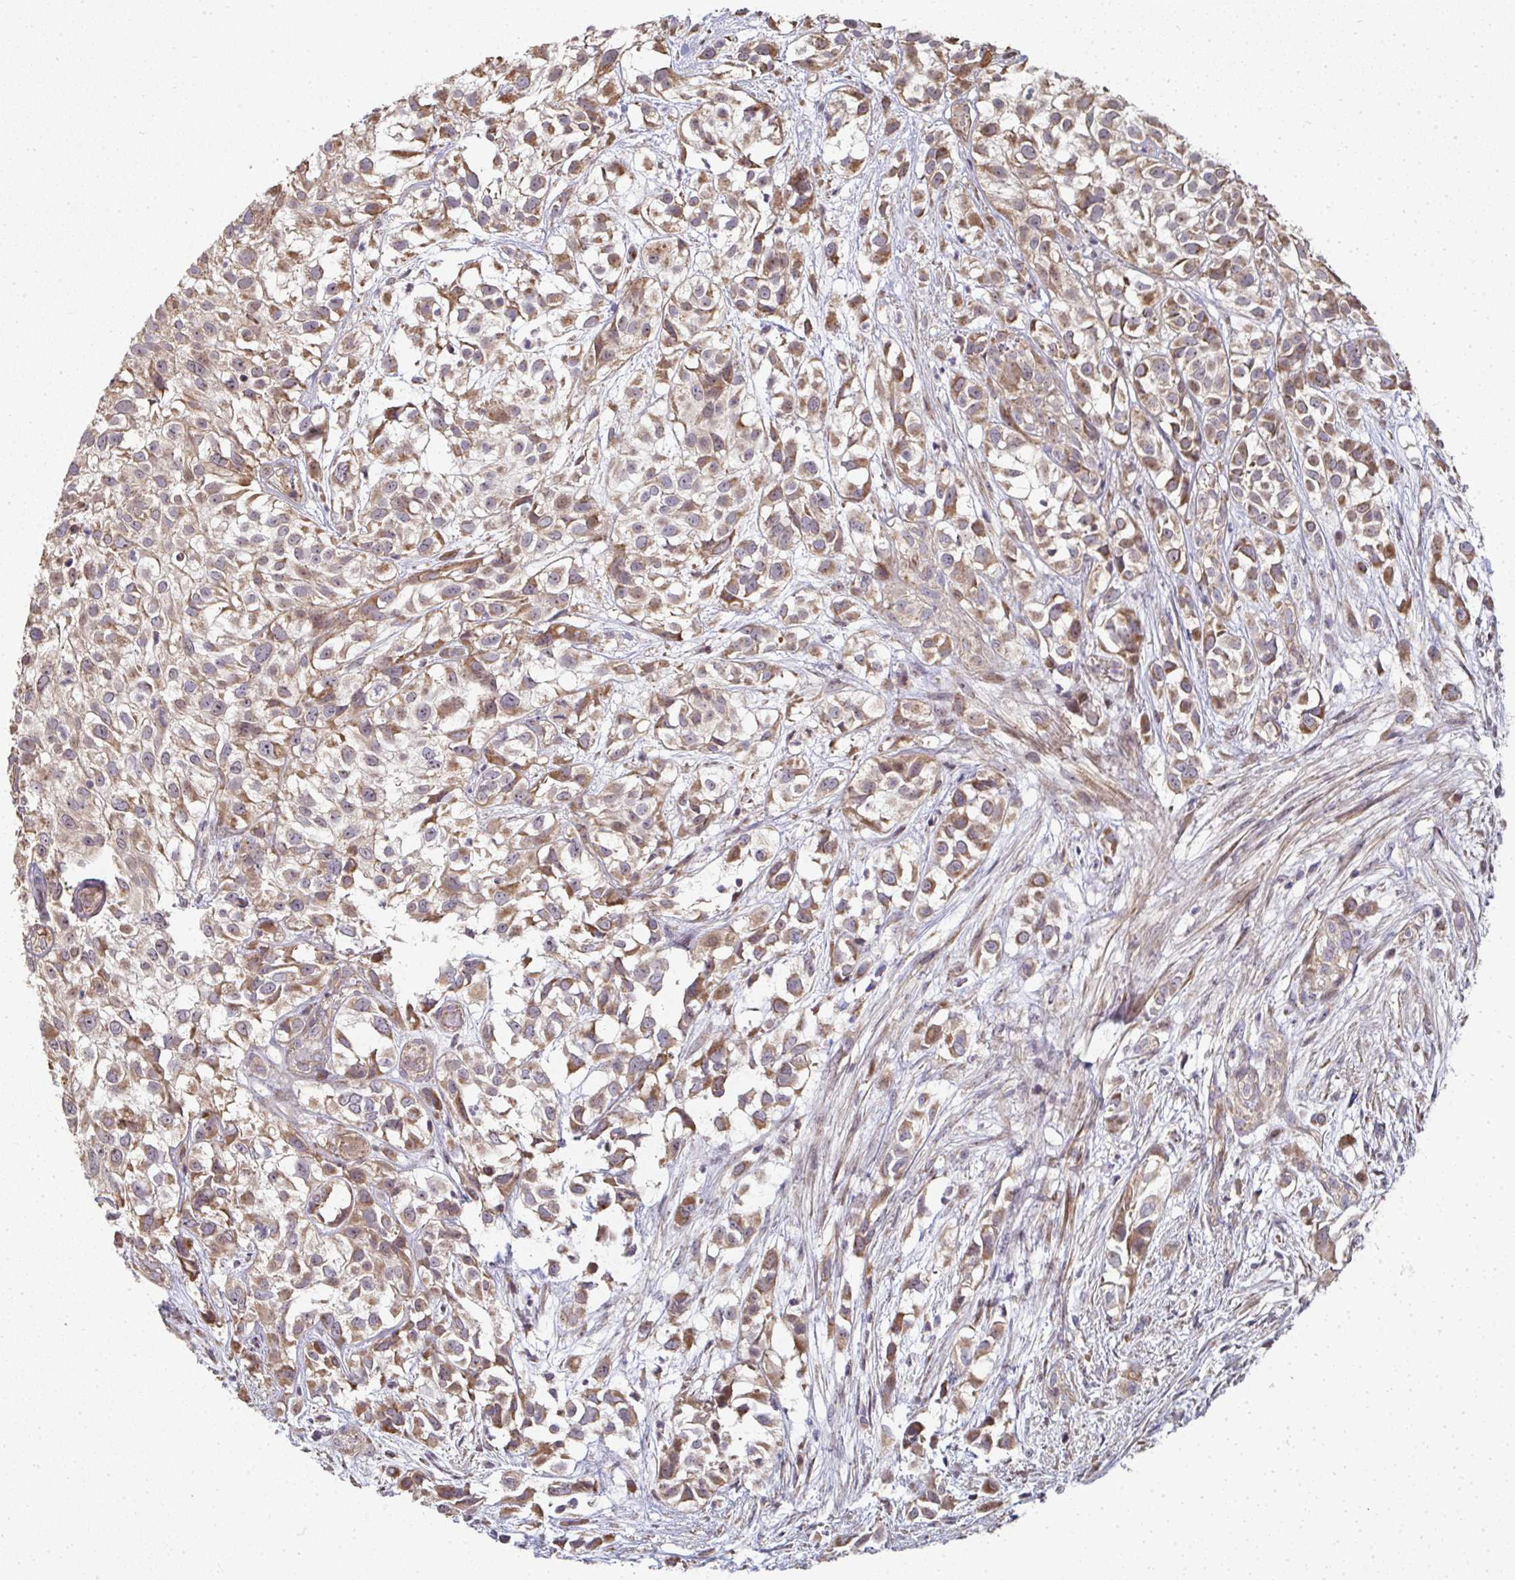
{"staining": {"intensity": "moderate", "quantity": "25%-75%", "location": "cytoplasmic/membranous"}, "tissue": "urothelial cancer", "cell_type": "Tumor cells", "image_type": "cancer", "snomed": [{"axis": "morphology", "description": "Urothelial carcinoma, High grade"}, {"axis": "topography", "description": "Urinary bladder"}], "caption": "IHC image of human urothelial carcinoma (high-grade) stained for a protein (brown), which reveals medium levels of moderate cytoplasmic/membranous expression in approximately 25%-75% of tumor cells.", "gene": "AGTPBP1", "patient": {"sex": "male", "age": 56}}